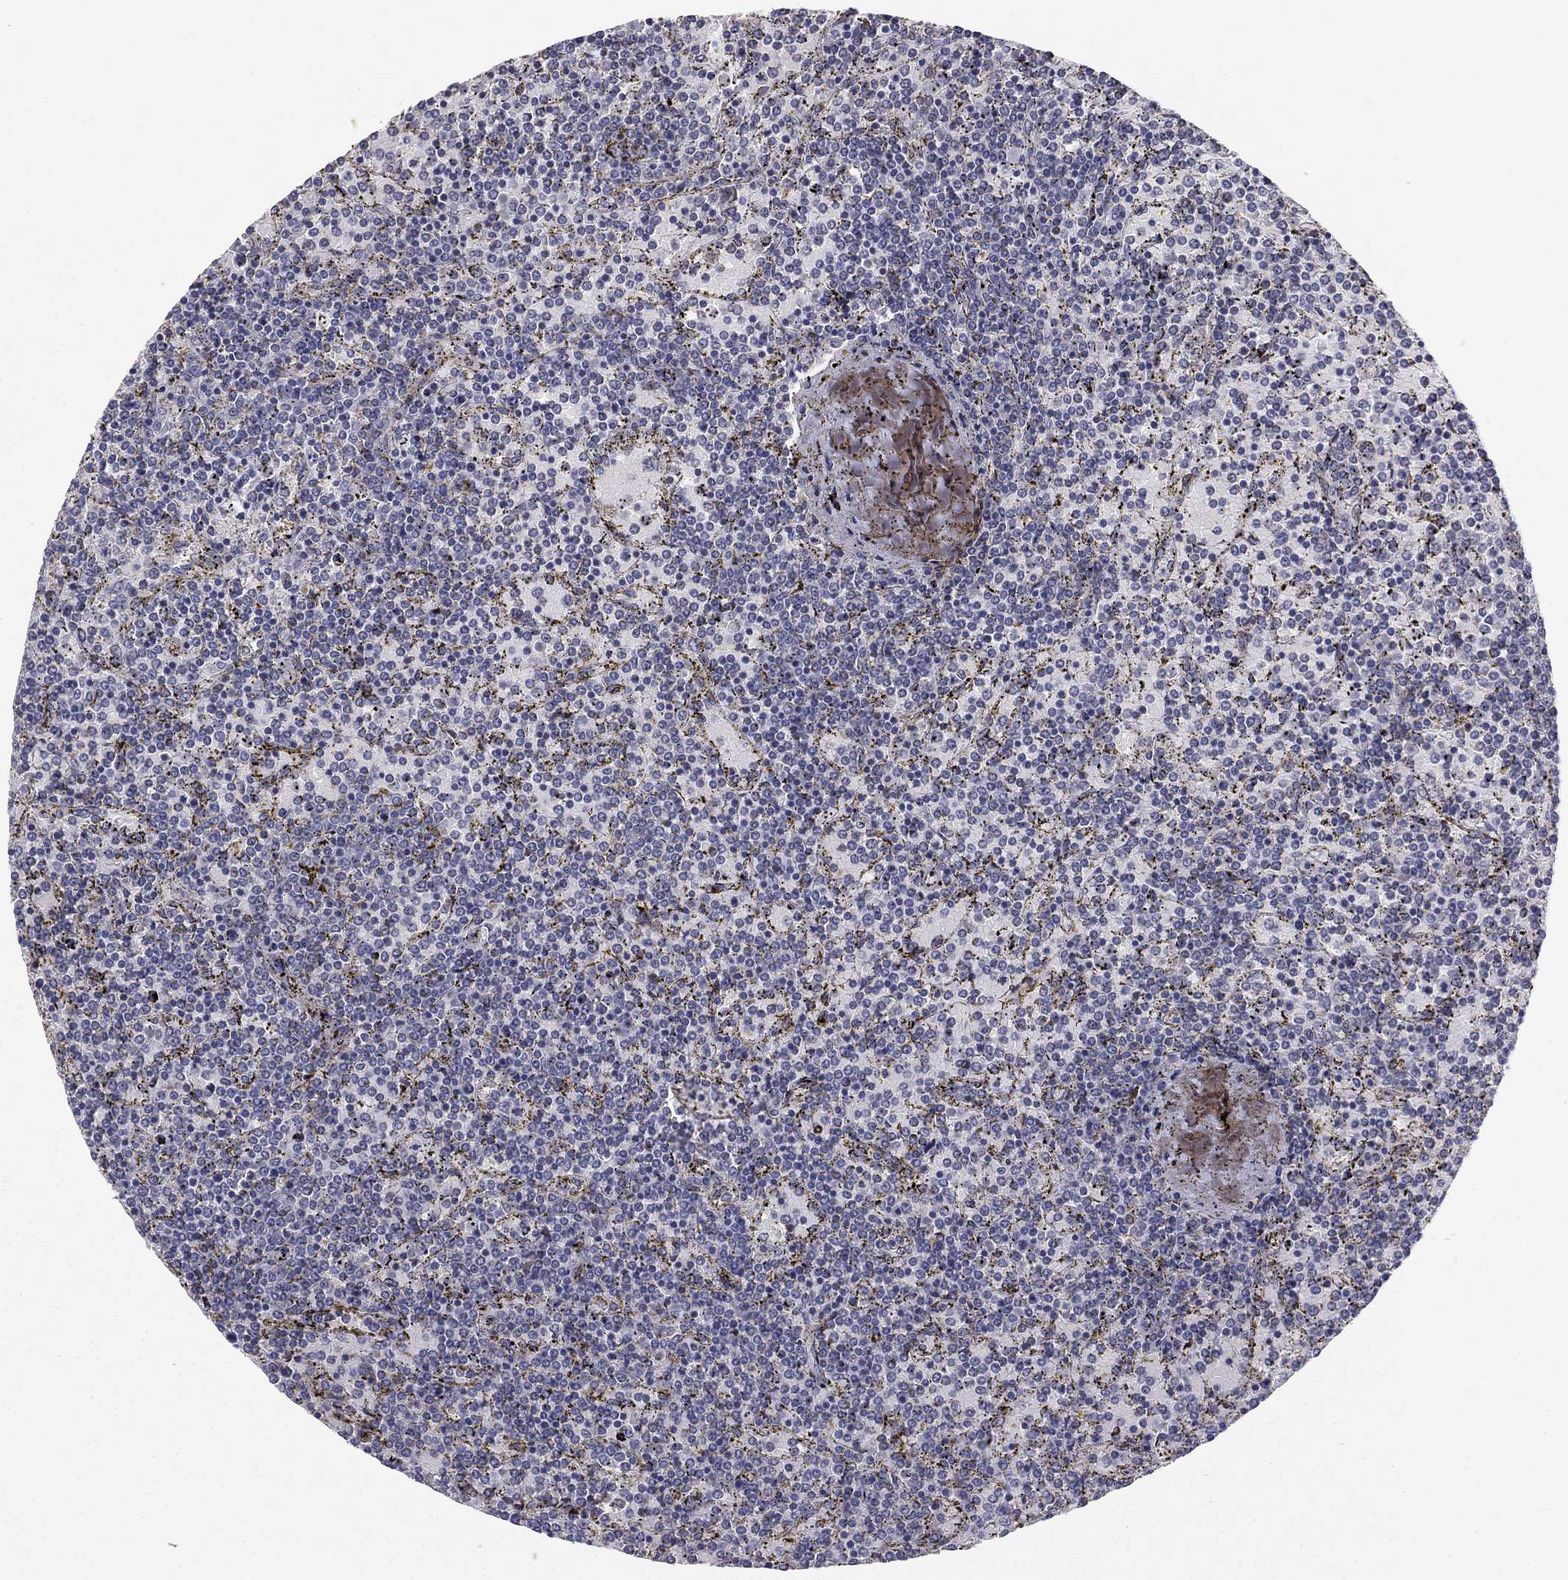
{"staining": {"intensity": "negative", "quantity": "none", "location": "none"}, "tissue": "lymphoma", "cell_type": "Tumor cells", "image_type": "cancer", "snomed": [{"axis": "morphology", "description": "Malignant lymphoma, non-Hodgkin's type, Low grade"}, {"axis": "topography", "description": "Spleen"}], "caption": "A micrograph of lymphoma stained for a protein exhibits no brown staining in tumor cells. (DAB (3,3'-diaminobenzidine) immunohistochemistry (IHC) visualized using brightfield microscopy, high magnification).", "gene": "SEPTIN3", "patient": {"sex": "female", "age": 77}}